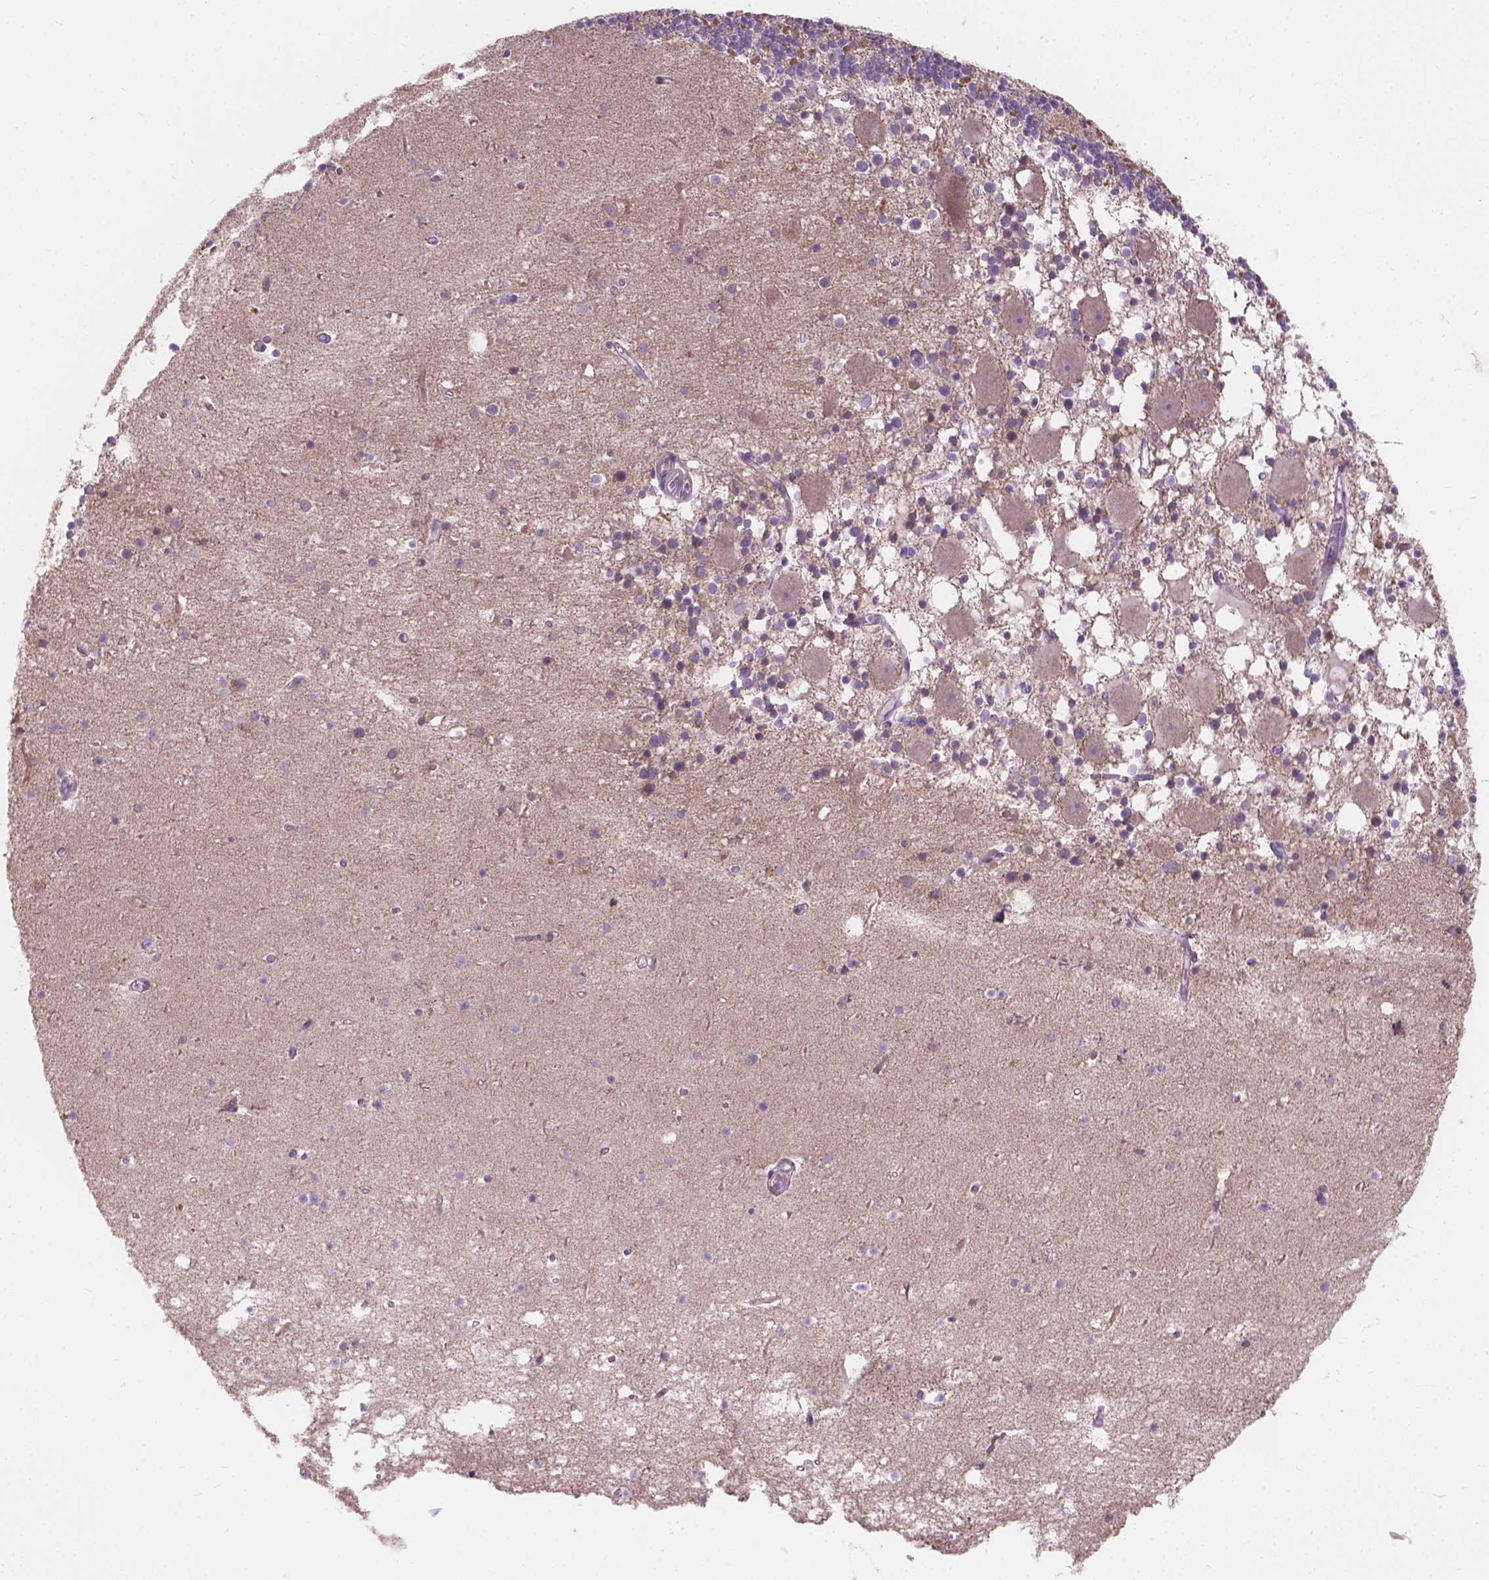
{"staining": {"intensity": "weak", "quantity": ">75%", "location": "cytoplasmic/membranous"}, "tissue": "cerebellum", "cell_type": "Cells in granular layer", "image_type": "normal", "snomed": [{"axis": "morphology", "description": "Normal tissue, NOS"}, {"axis": "topography", "description": "Cerebellum"}], "caption": "Immunohistochemical staining of normal cerebellum exhibits >75% levels of weak cytoplasmic/membranous protein staining in approximately >75% of cells in granular layer. The staining was performed using DAB to visualize the protein expression in brown, while the nuclei were stained in blue with hematoxylin (Magnification: 20x).", "gene": "MYH14", "patient": {"sex": "male", "age": 70}}